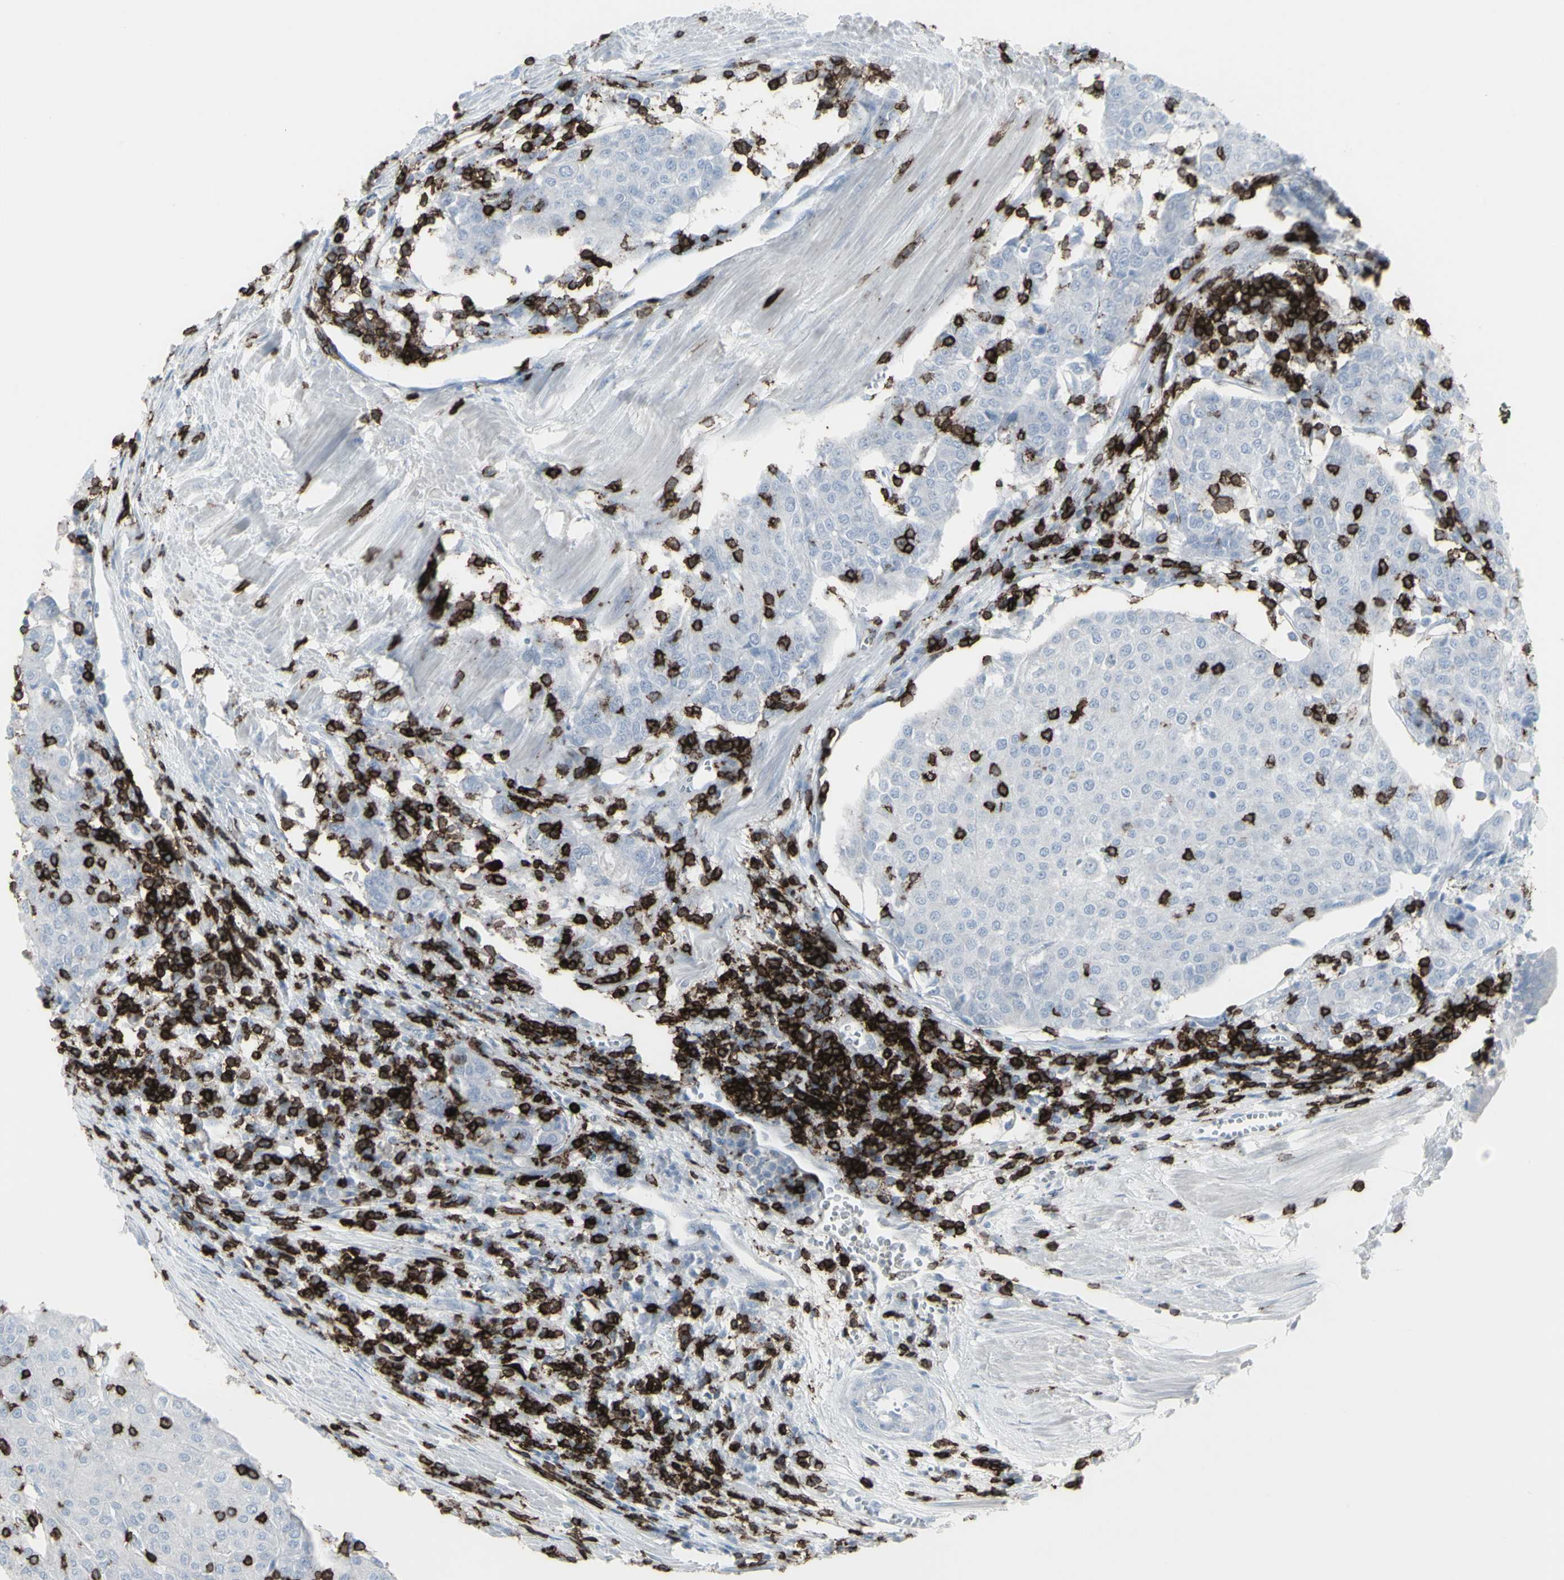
{"staining": {"intensity": "negative", "quantity": "none", "location": "none"}, "tissue": "urothelial cancer", "cell_type": "Tumor cells", "image_type": "cancer", "snomed": [{"axis": "morphology", "description": "Urothelial carcinoma, High grade"}, {"axis": "topography", "description": "Urinary bladder"}], "caption": "This is an immunohistochemistry histopathology image of human high-grade urothelial carcinoma. There is no expression in tumor cells.", "gene": "CD247", "patient": {"sex": "female", "age": 85}}